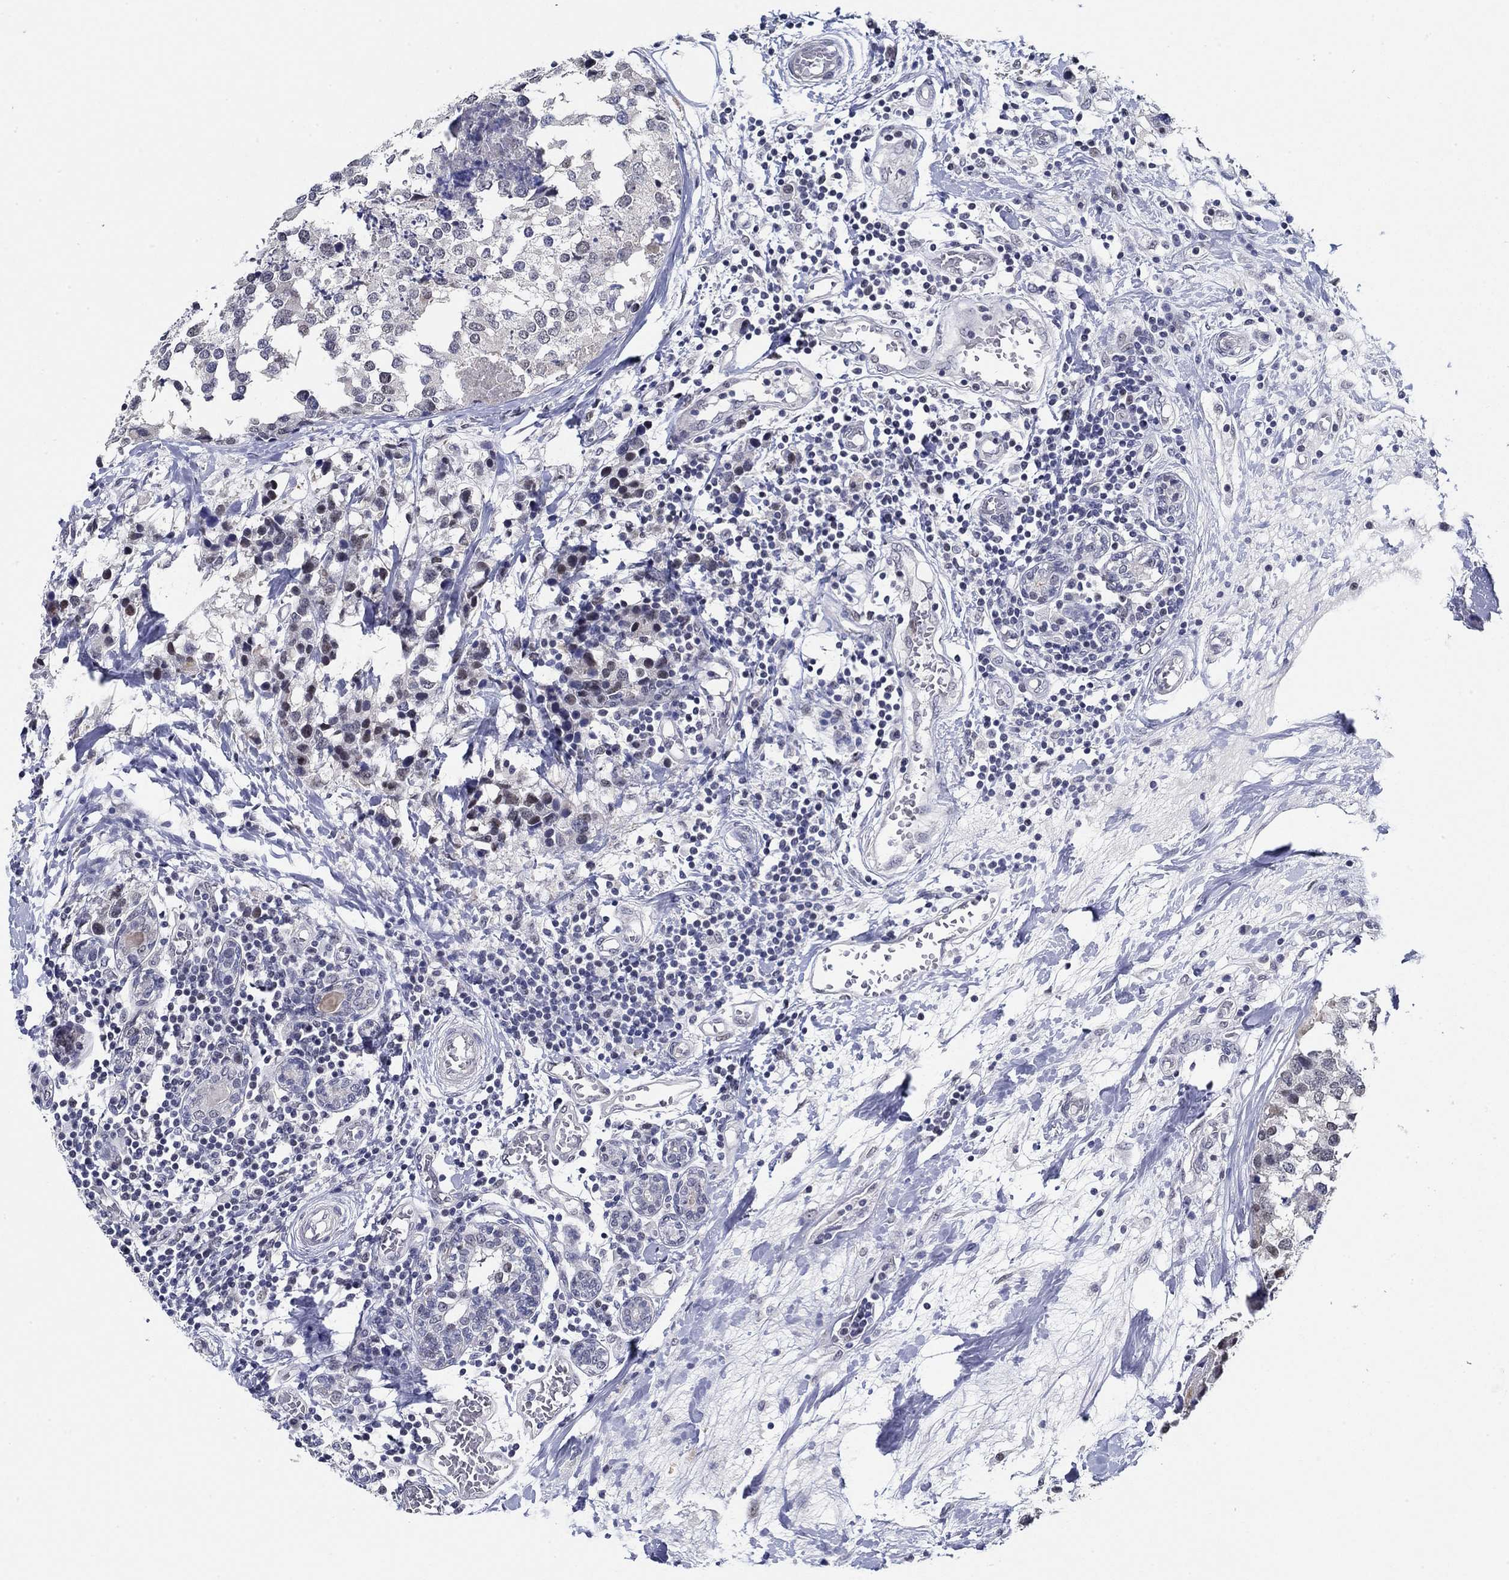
{"staining": {"intensity": "negative", "quantity": "none", "location": "none"}, "tissue": "breast cancer", "cell_type": "Tumor cells", "image_type": "cancer", "snomed": [{"axis": "morphology", "description": "Lobular carcinoma"}, {"axis": "topography", "description": "Breast"}], "caption": "Immunohistochemical staining of breast cancer demonstrates no significant staining in tumor cells.", "gene": "SLC34A1", "patient": {"sex": "female", "age": 59}}